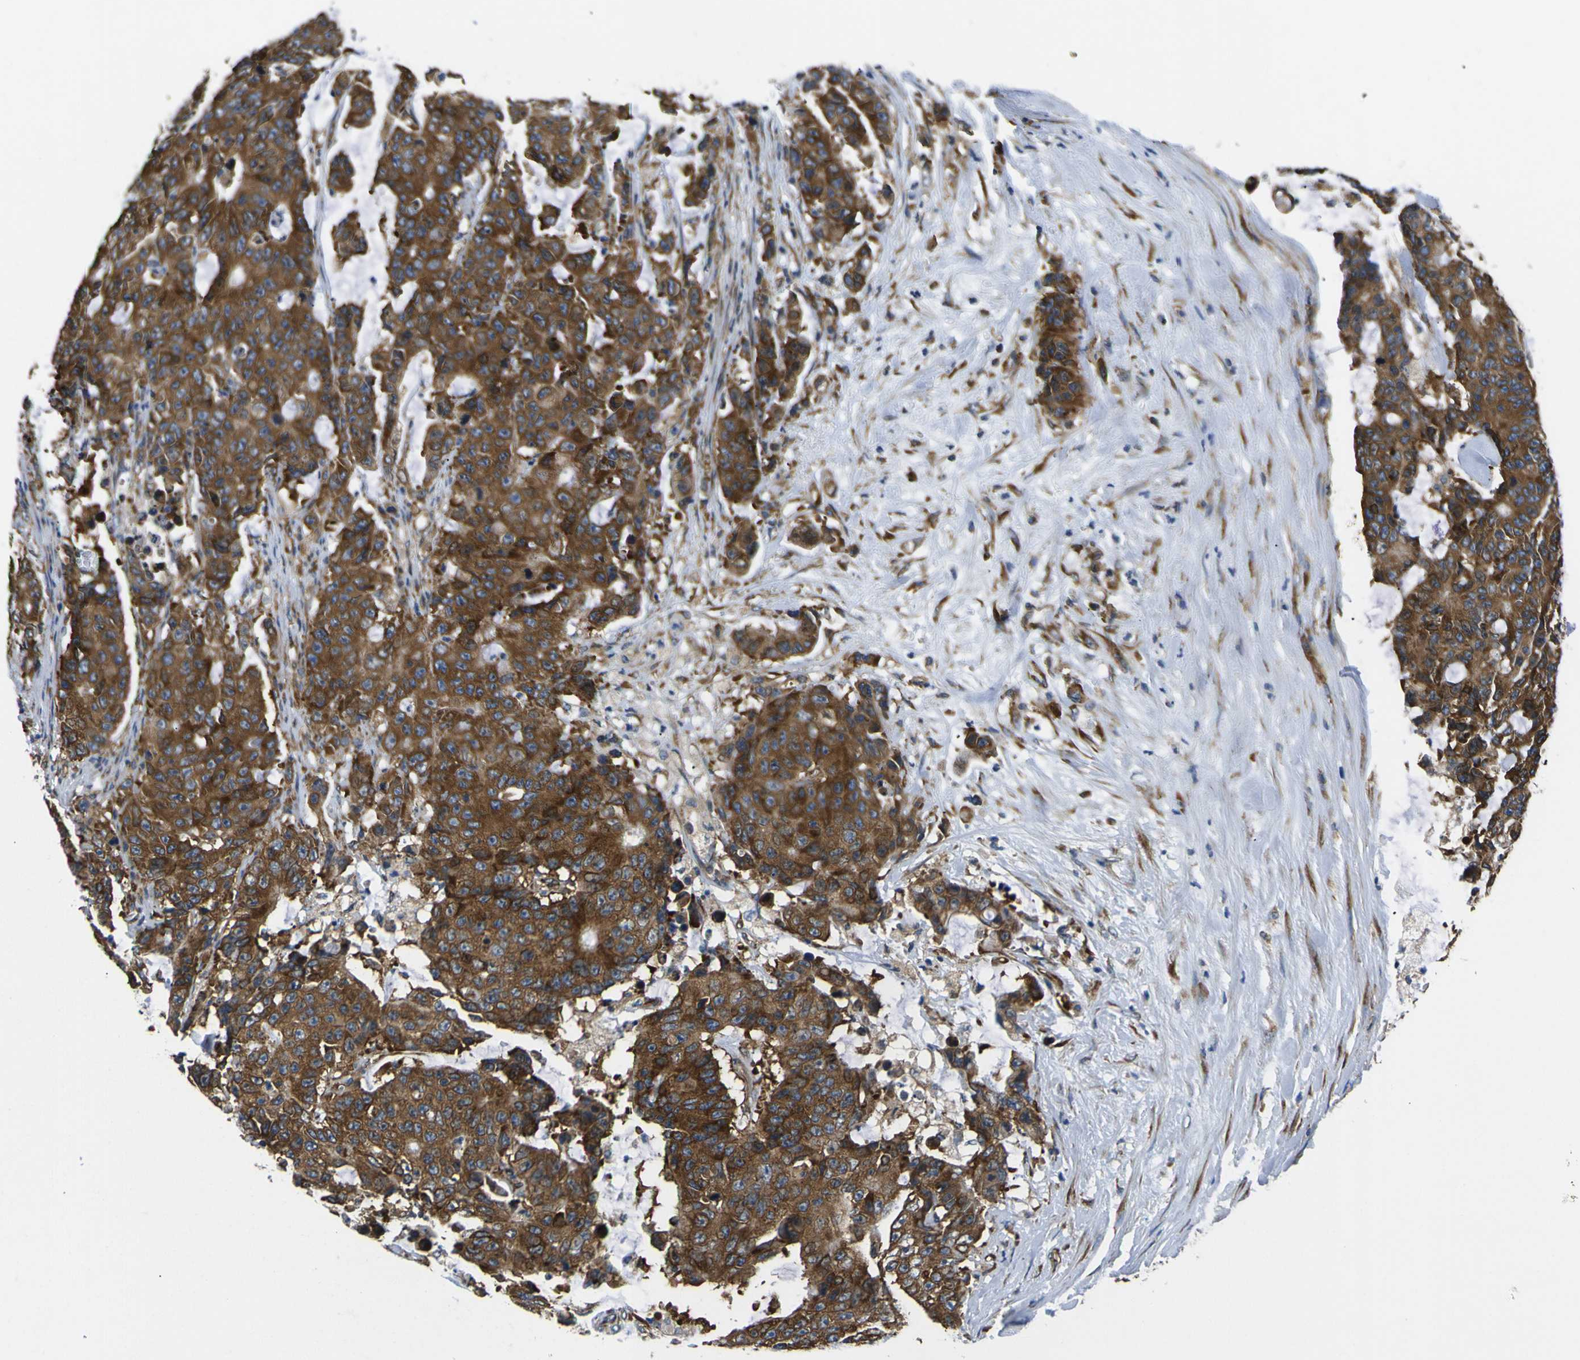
{"staining": {"intensity": "strong", "quantity": ">75%", "location": "cytoplasmic/membranous"}, "tissue": "colorectal cancer", "cell_type": "Tumor cells", "image_type": "cancer", "snomed": [{"axis": "morphology", "description": "Adenocarcinoma, NOS"}, {"axis": "topography", "description": "Colon"}], "caption": "Protein staining by IHC exhibits strong cytoplasmic/membranous positivity in about >75% of tumor cells in adenocarcinoma (colorectal). Immunohistochemistry (ihc) stains the protein in brown and the nuclei are stained blue.", "gene": "RPSA", "patient": {"sex": "female", "age": 86}}